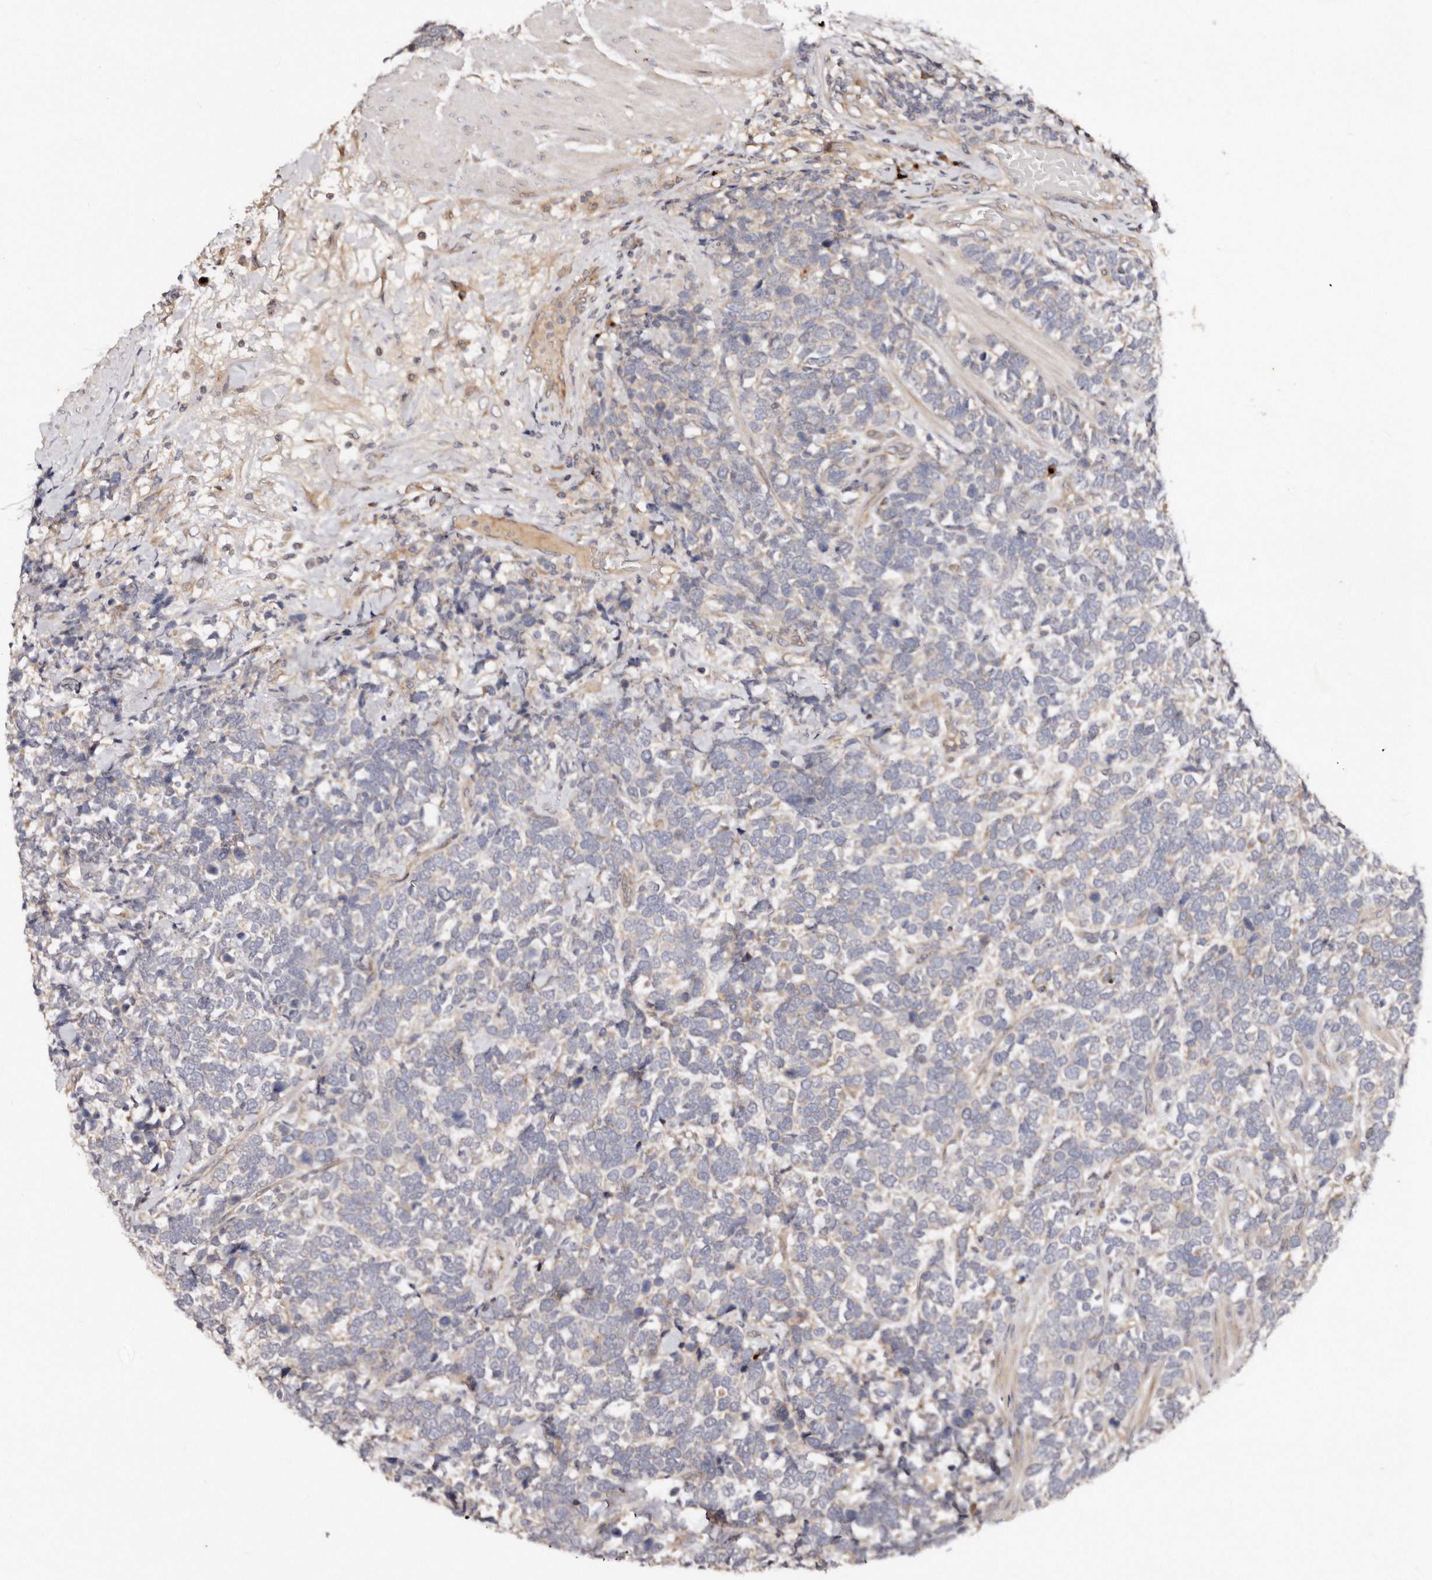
{"staining": {"intensity": "negative", "quantity": "none", "location": "none"}, "tissue": "urothelial cancer", "cell_type": "Tumor cells", "image_type": "cancer", "snomed": [{"axis": "morphology", "description": "Urothelial carcinoma, High grade"}, {"axis": "topography", "description": "Urinary bladder"}], "caption": "Human urothelial cancer stained for a protein using immunohistochemistry (IHC) exhibits no positivity in tumor cells.", "gene": "DACT2", "patient": {"sex": "female", "age": 82}}